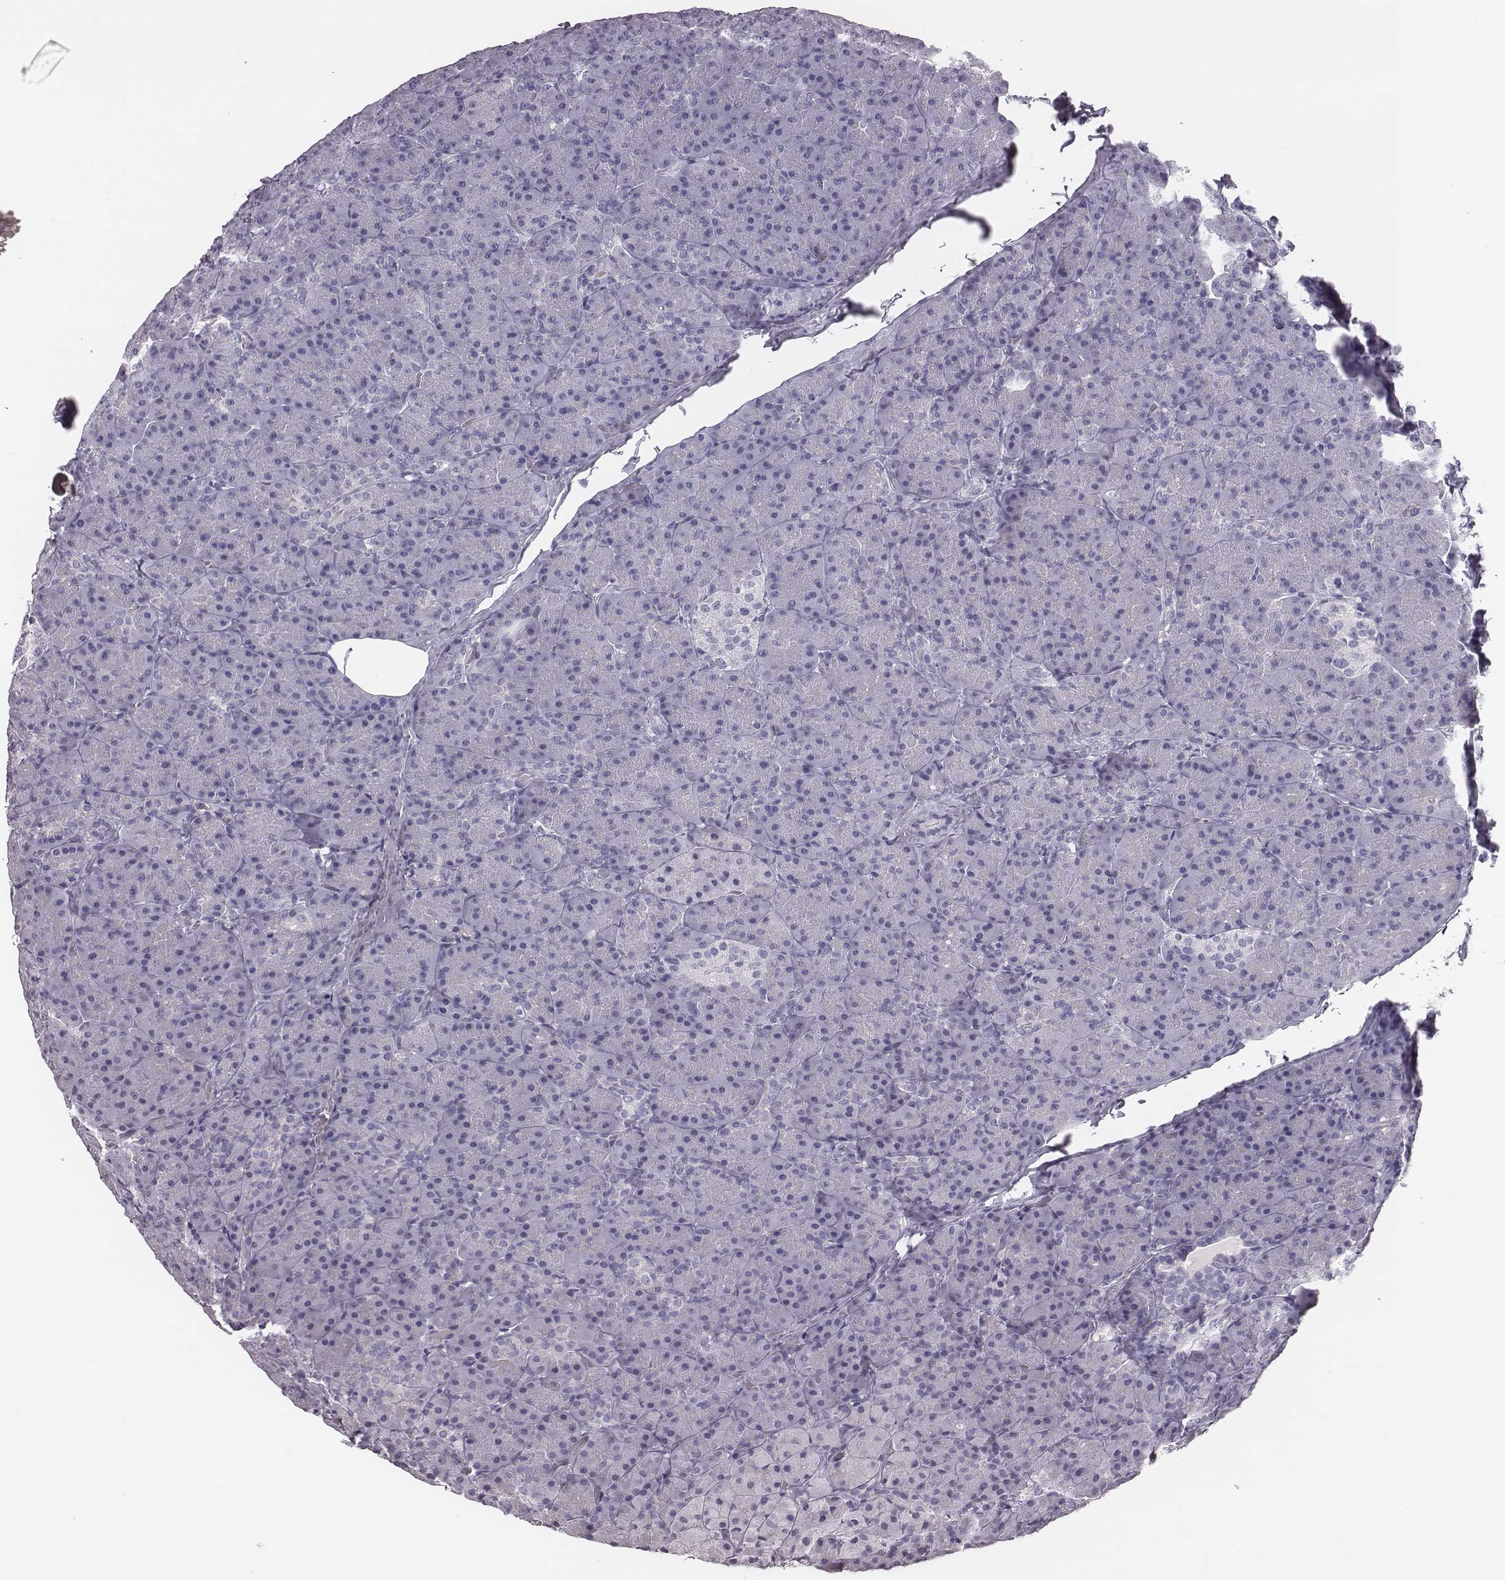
{"staining": {"intensity": "negative", "quantity": "none", "location": "none"}, "tissue": "pancreas", "cell_type": "Exocrine glandular cells", "image_type": "normal", "snomed": [{"axis": "morphology", "description": "Normal tissue, NOS"}, {"axis": "topography", "description": "Pancreas"}], "caption": "Immunohistochemistry (IHC) photomicrograph of normal pancreas: pancreas stained with DAB exhibits no significant protein staining in exocrine glandular cells. (DAB immunohistochemistry with hematoxylin counter stain).", "gene": "CSHL1", "patient": {"sex": "male", "age": 57}}